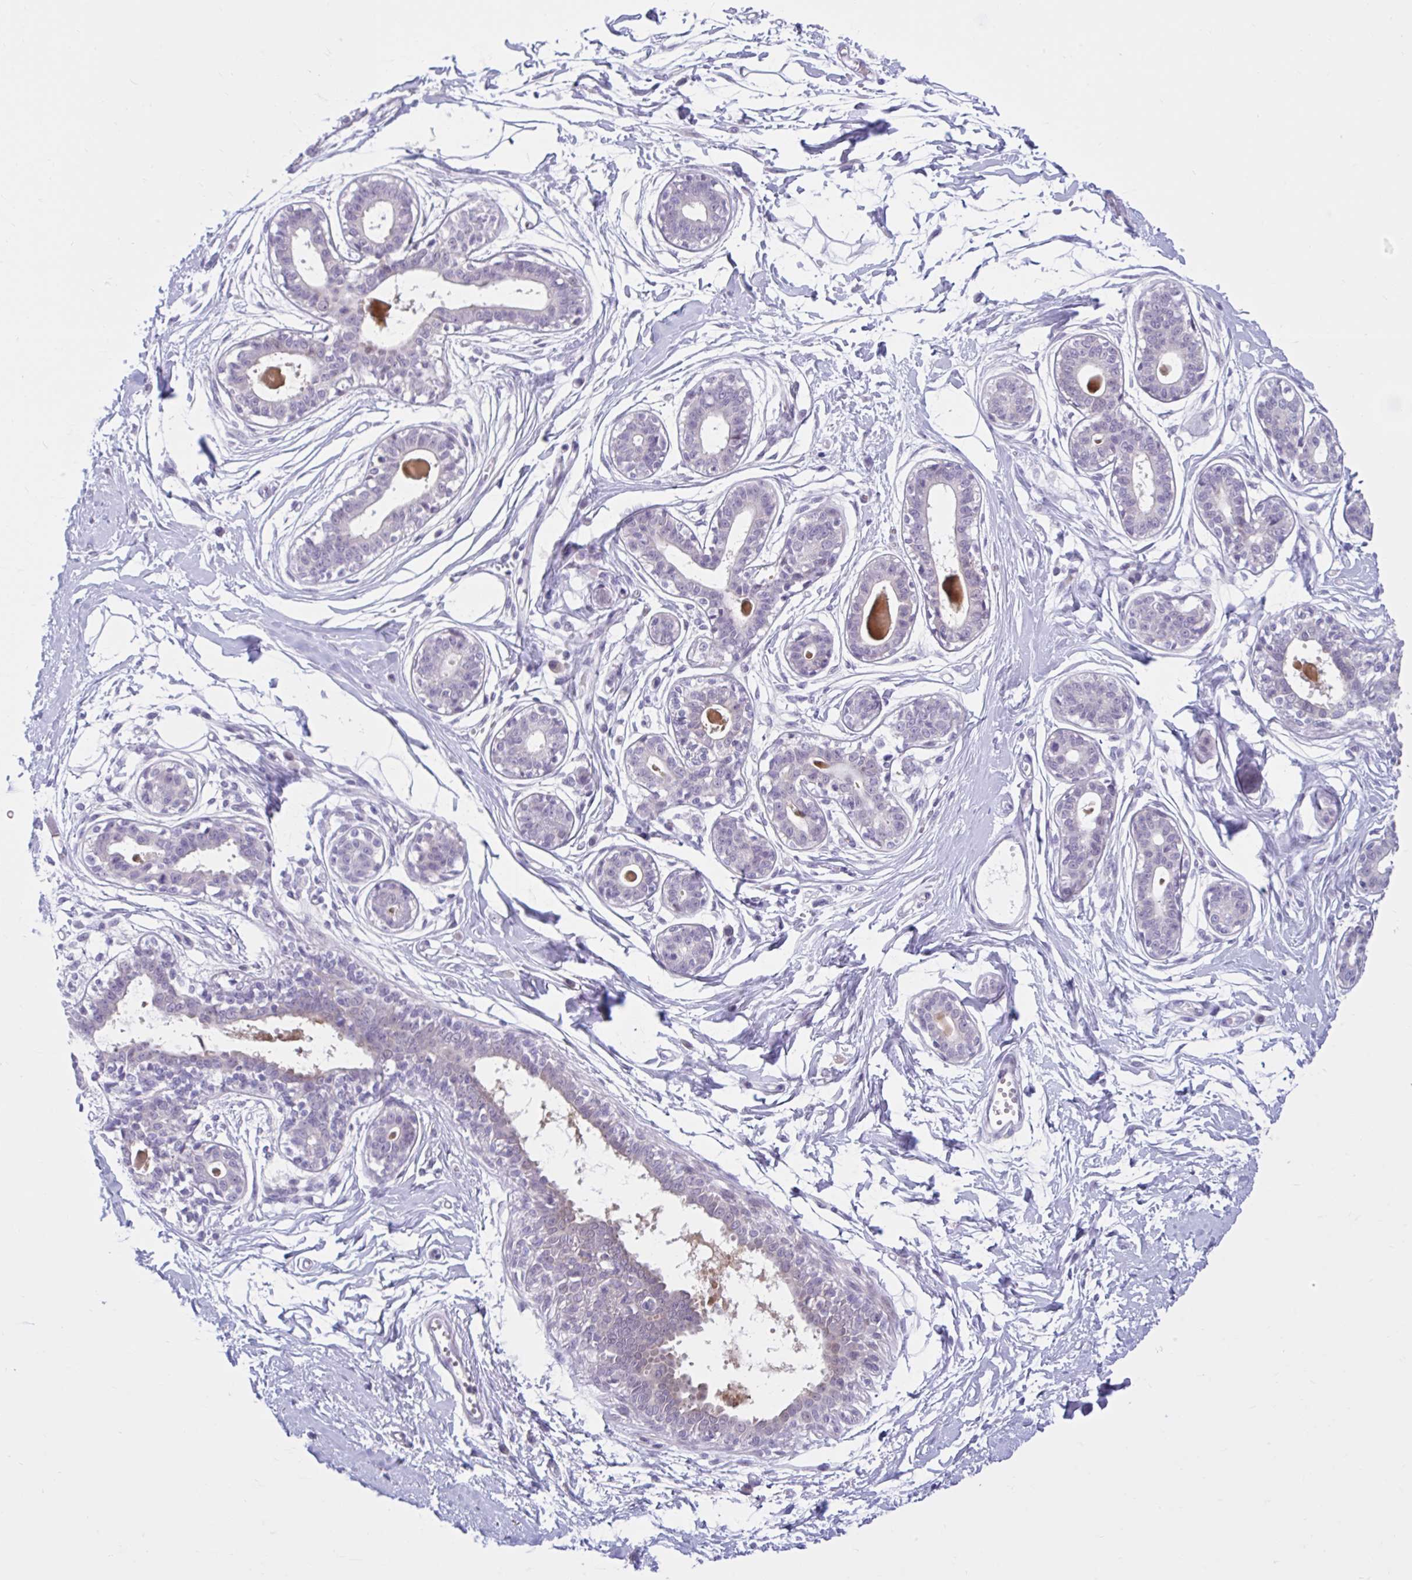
{"staining": {"intensity": "negative", "quantity": "none", "location": "none"}, "tissue": "breast", "cell_type": "Adipocytes", "image_type": "normal", "snomed": [{"axis": "morphology", "description": "Normal tissue, NOS"}, {"axis": "topography", "description": "Breast"}], "caption": "DAB (3,3'-diaminobenzidine) immunohistochemical staining of unremarkable breast shows no significant expression in adipocytes.", "gene": "FAM153A", "patient": {"sex": "female", "age": 45}}